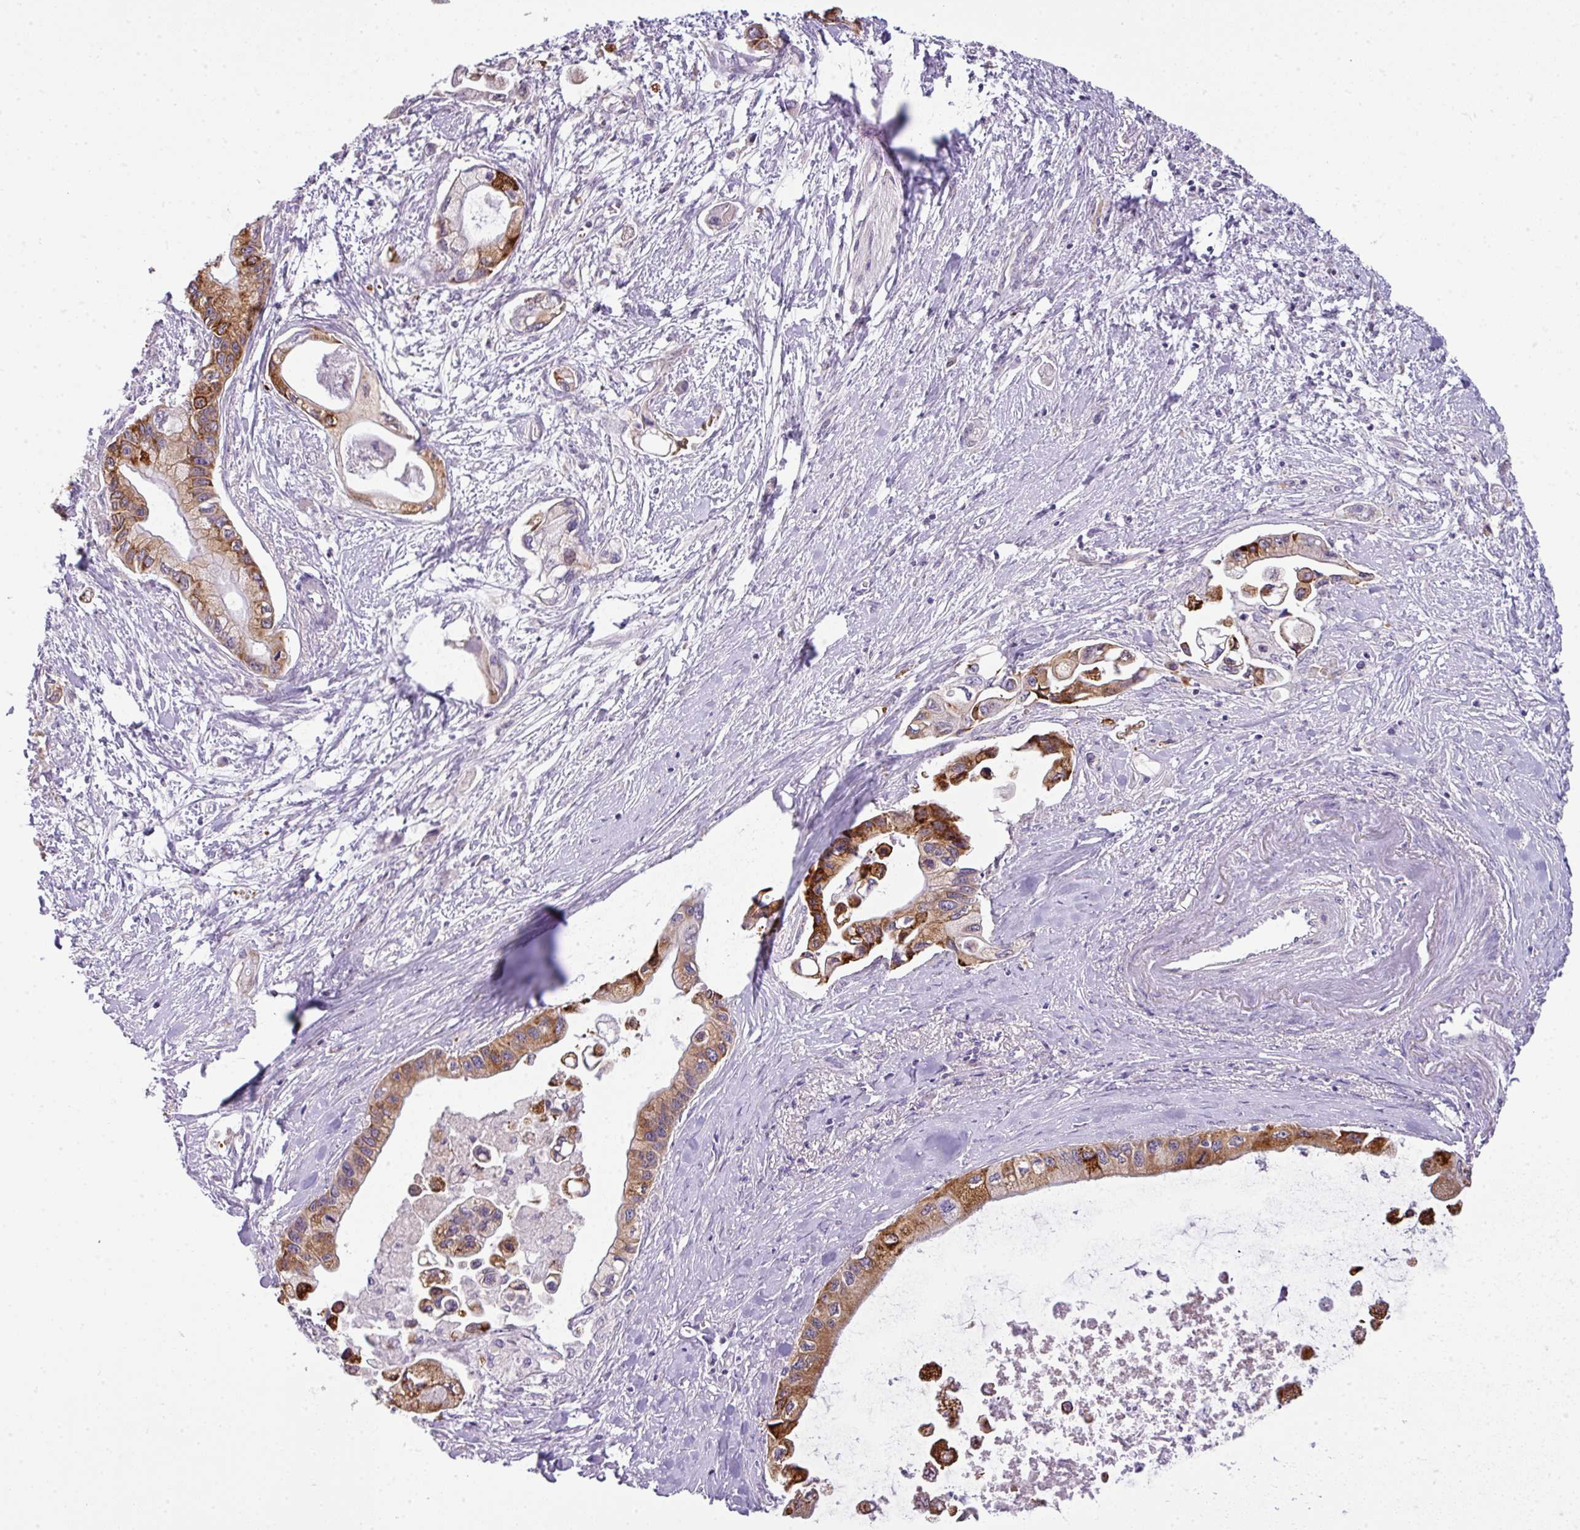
{"staining": {"intensity": "moderate", "quantity": ">75%", "location": "cytoplasmic/membranous"}, "tissue": "pancreatic cancer", "cell_type": "Tumor cells", "image_type": "cancer", "snomed": [{"axis": "morphology", "description": "Adenocarcinoma, NOS"}, {"axis": "topography", "description": "Pancreas"}], "caption": "Protein staining shows moderate cytoplasmic/membranous positivity in about >75% of tumor cells in pancreatic cancer.", "gene": "PIK3R5", "patient": {"sex": "male", "age": 61}}